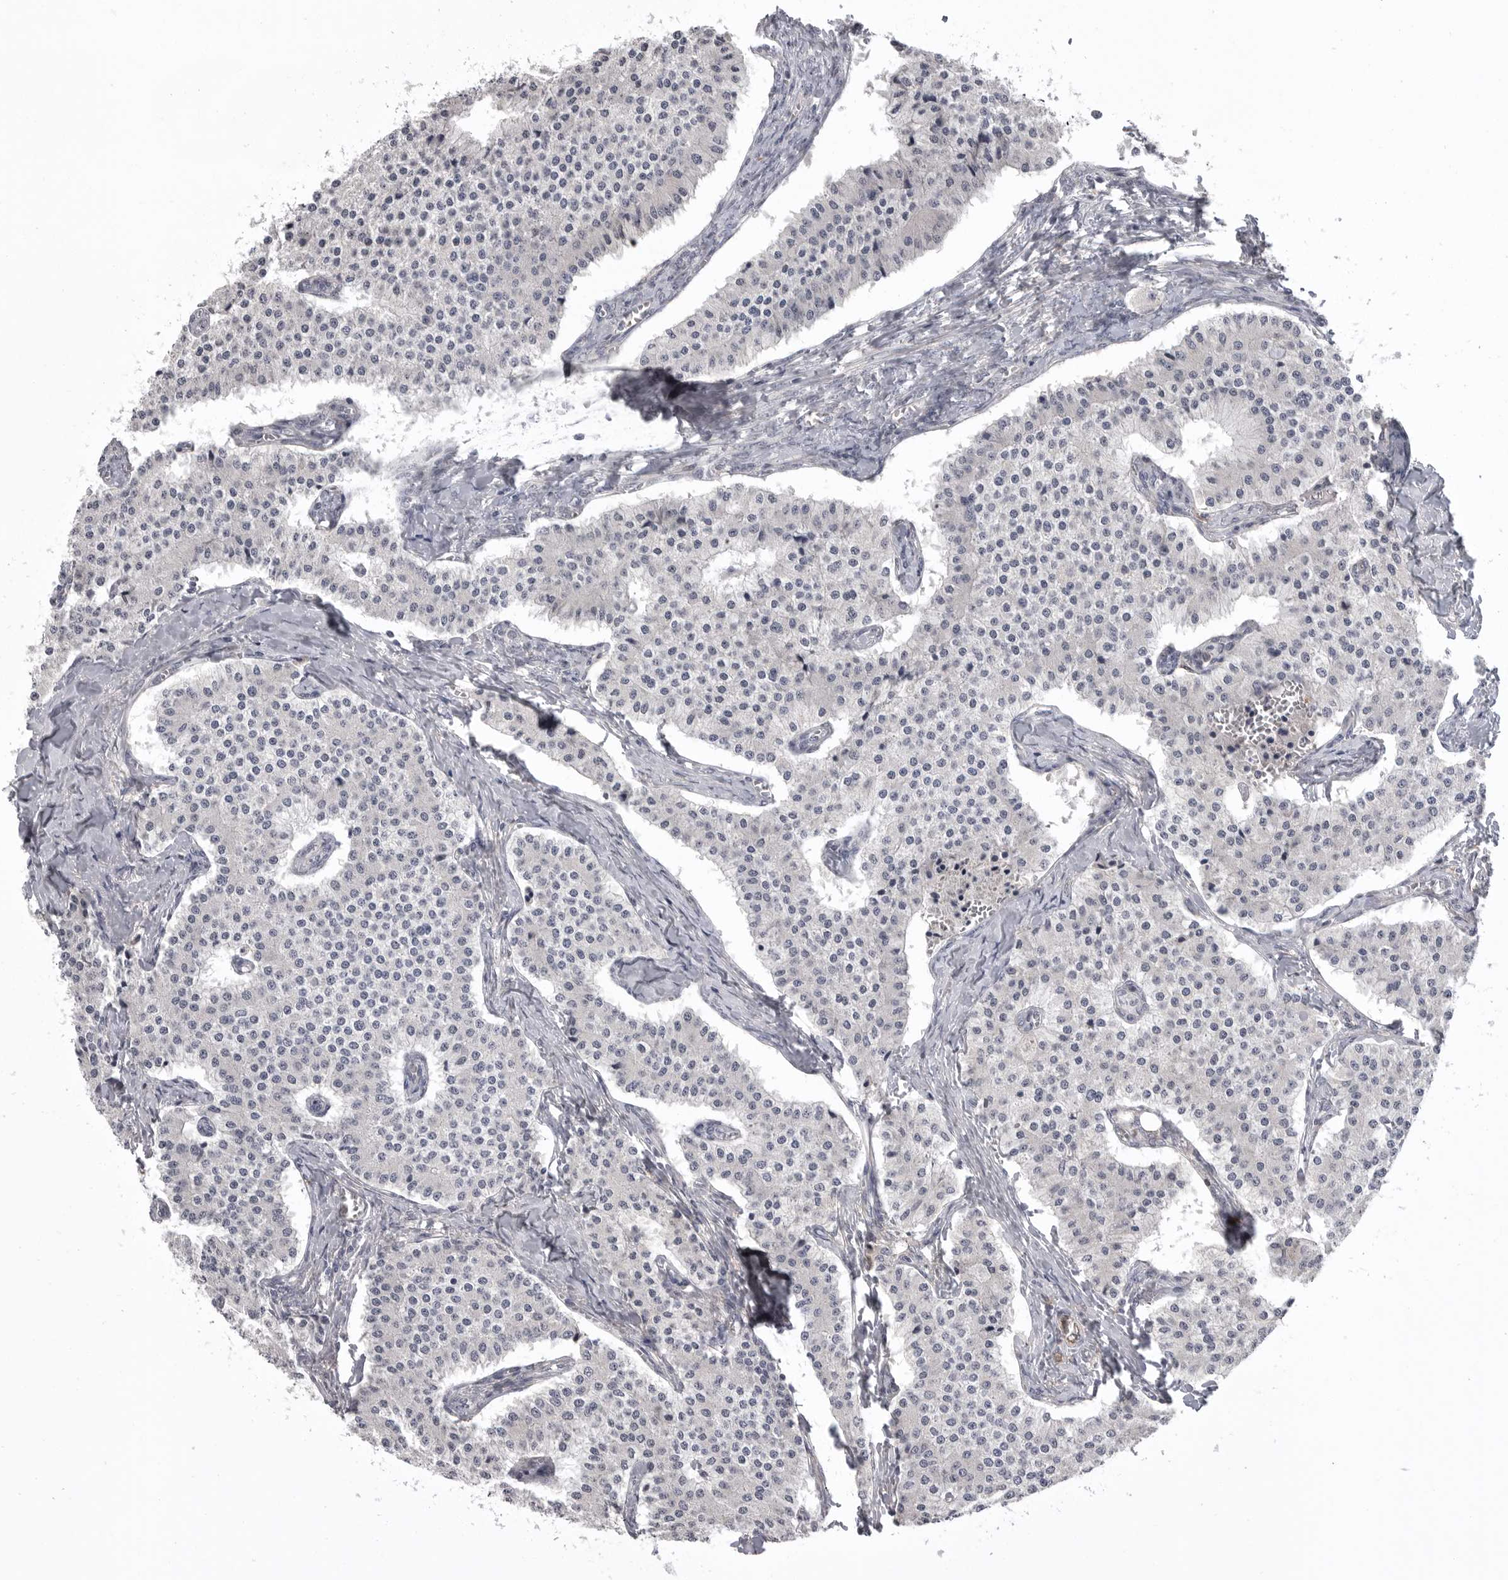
{"staining": {"intensity": "negative", "quantity": "none", "location": "none"}, "tissue": "carcinoid", "cell_type": "Tumor cells", "image_type": "cancer", "snomed": [{"axis": "morphology", "description": "Carcinoid, malignant, NOS"}, {"axis": "topography", "description": "Colon"}], "caption": "This photomicrograph is of malignant carcinoid stained with immunohistochemistry (IHC) to label a protein in brown with the nuclei are counter-stained blue. There is no expression in tumor cells.", "gene": "SERPING1", "patient": {"sex": "female", "age": 52}}